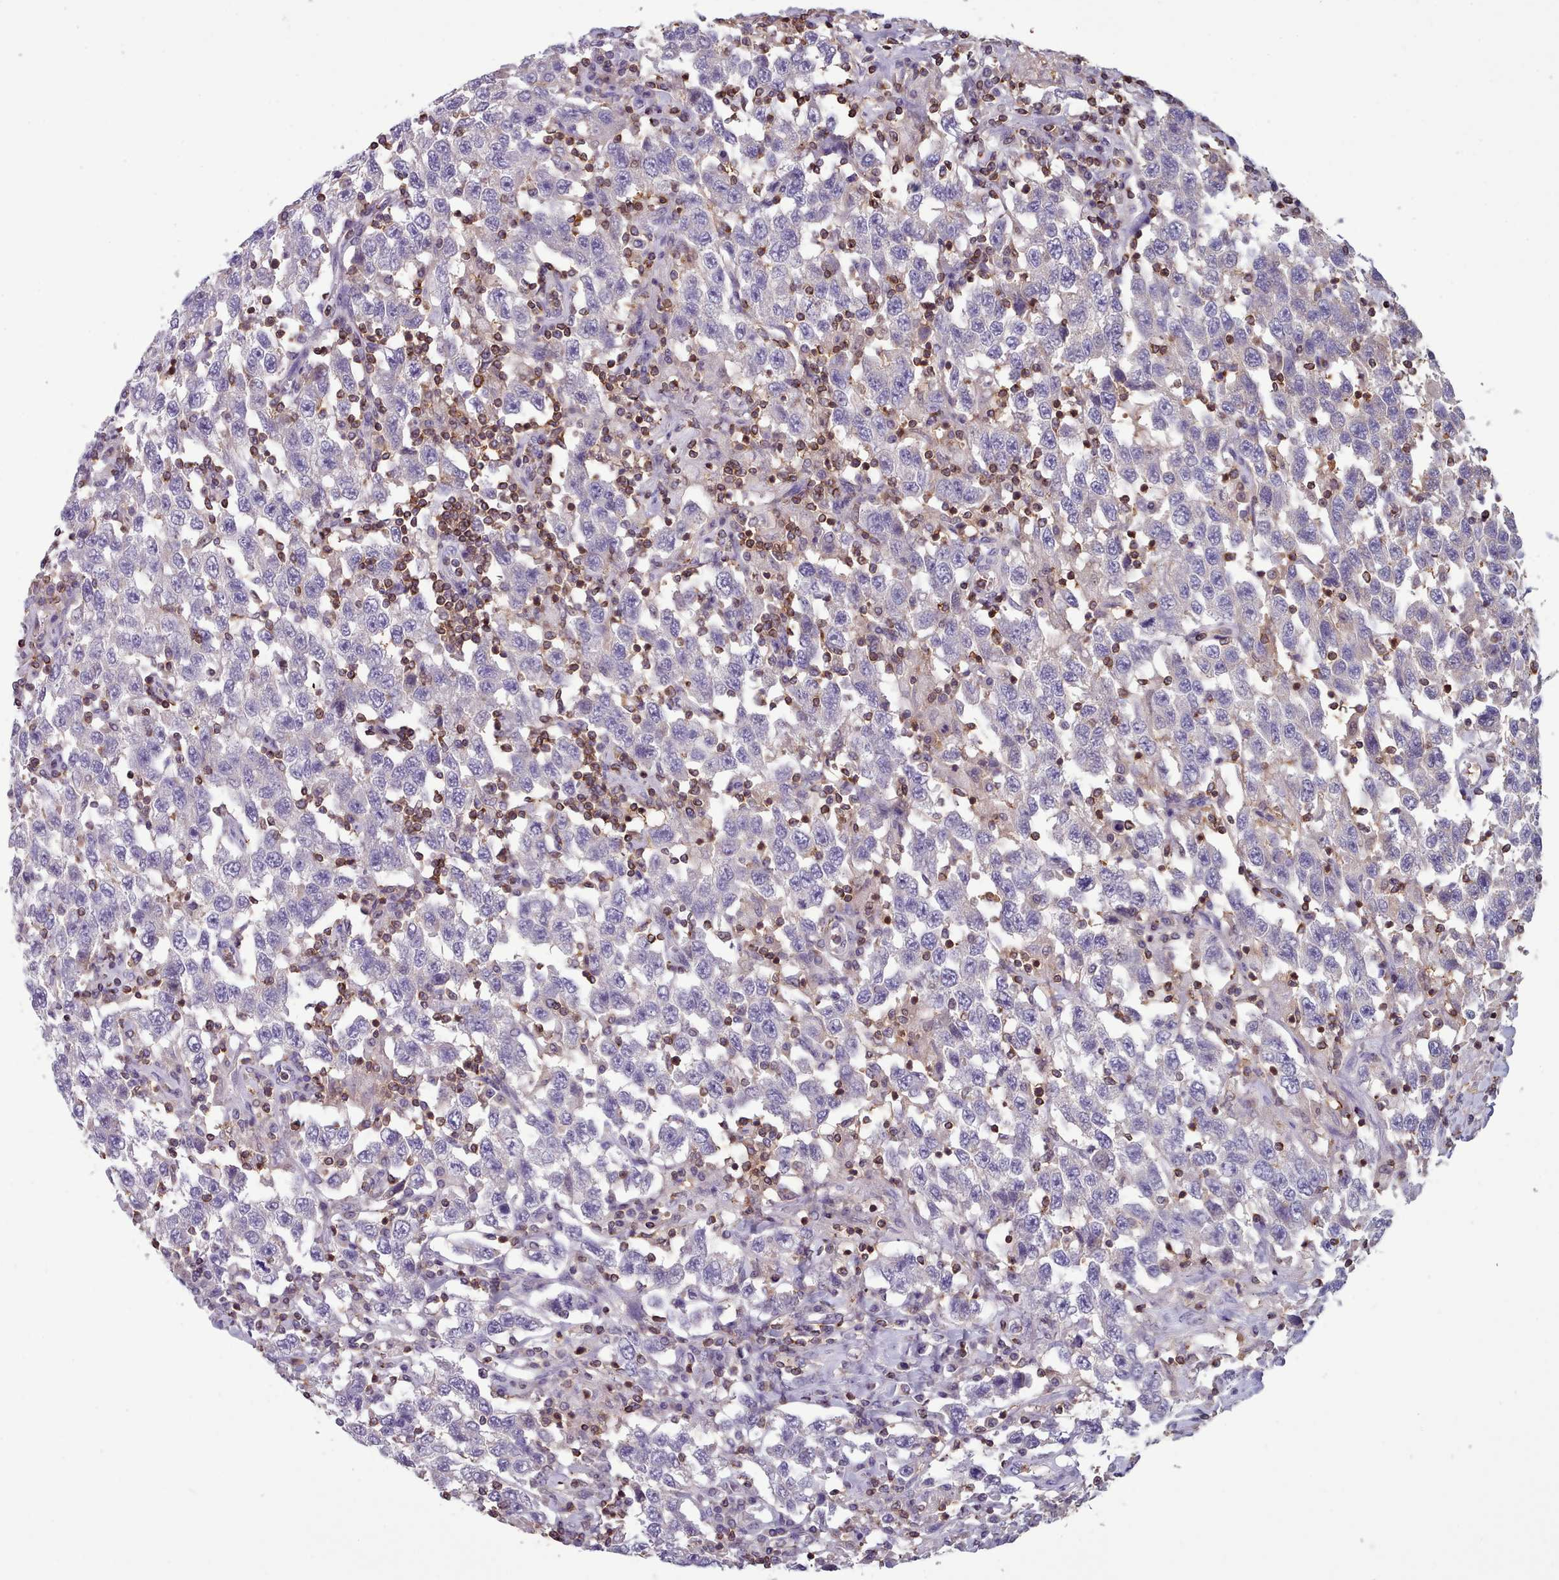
{"staining": {"intensity": "negative", "quantity": "none", "location": "none"}, "tissue": "testis cancer", "cell_type": "Tumor cells", "image_type": "cancer", "snomed": [{"axis": "morphology", "description": "Seminoma, NOS"}, {"axis": "topography", "description": "Testis"}], "caption": "This micrograph is of seminoma (testis) stained with IHC to label a protein in brown with the nuclei are counter-stained blue. There is no staining in tumor cells.", "gene": "RAC2", "patient": {"sex": "male", "age": 41}}